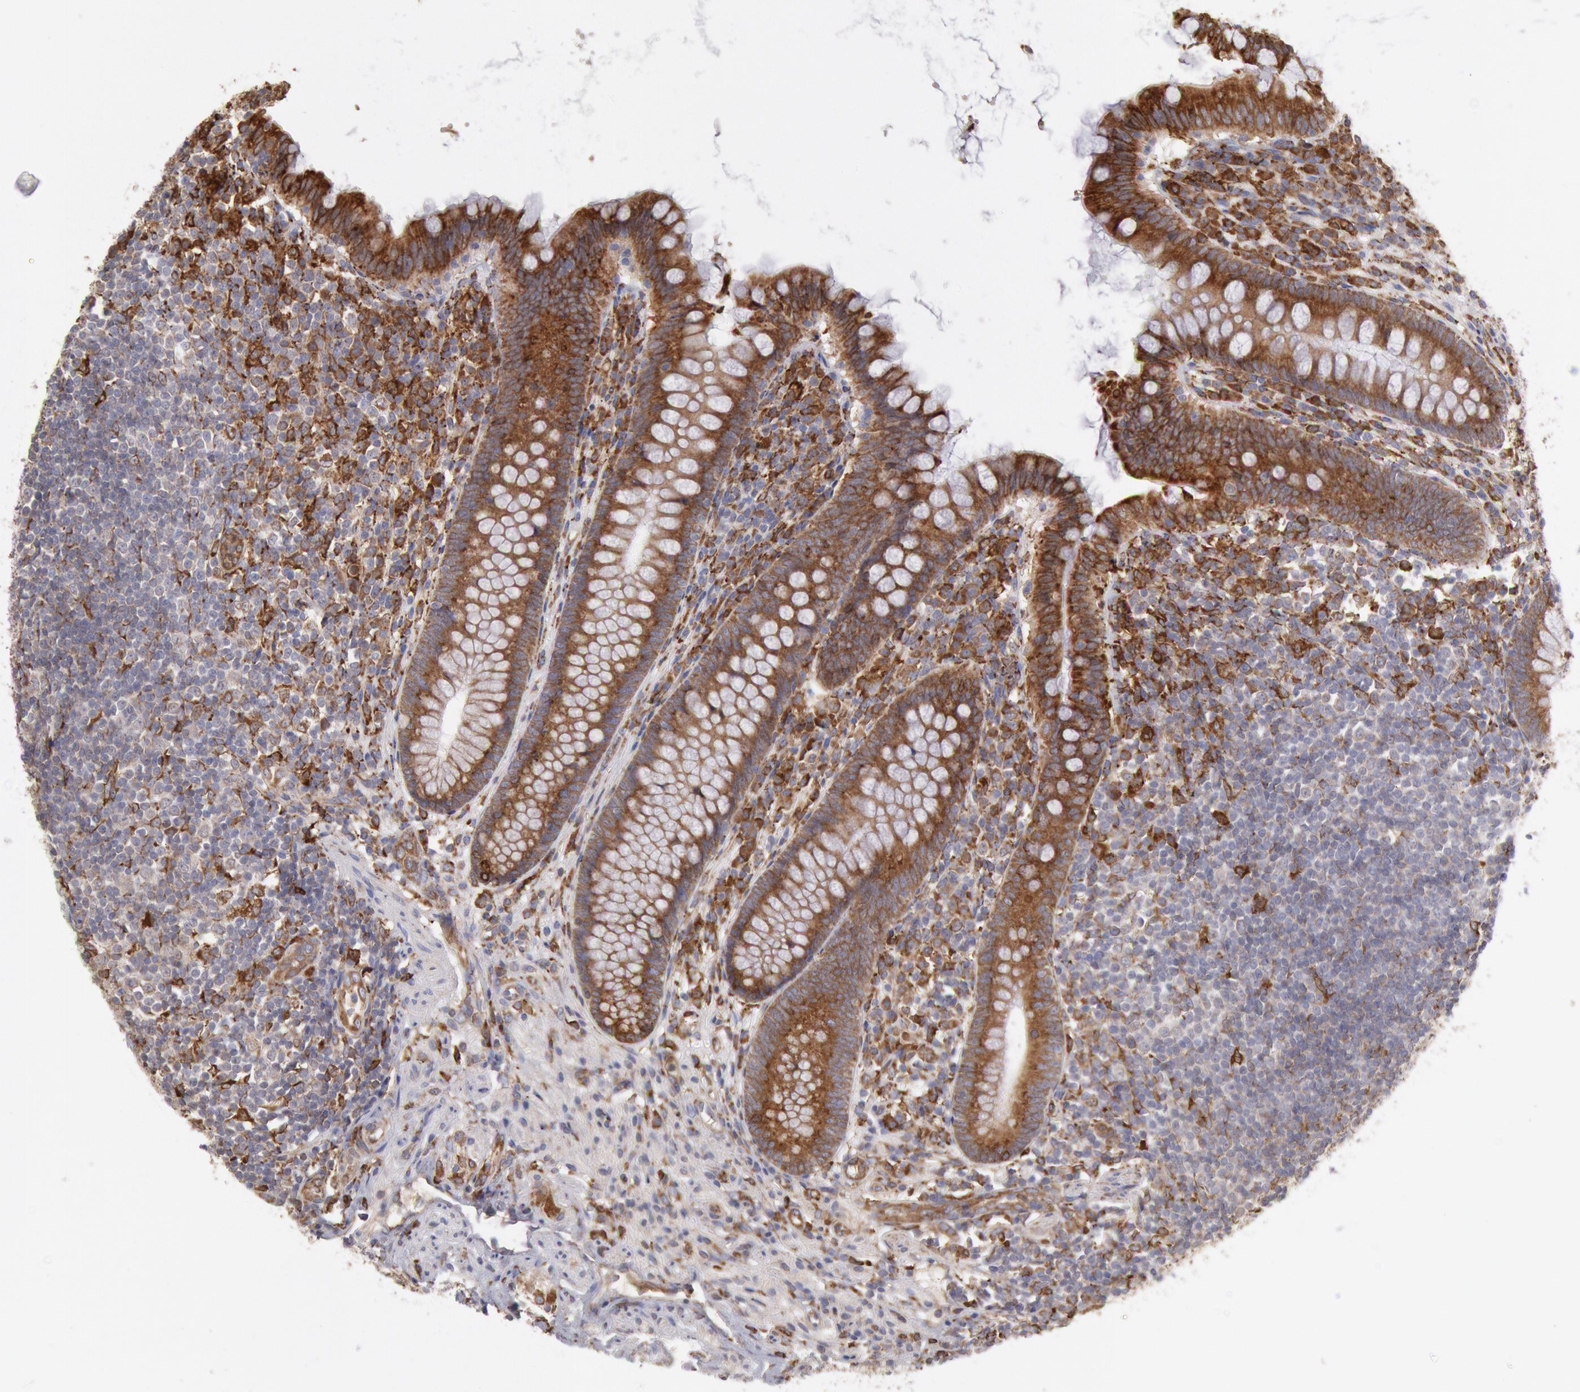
{"staining": {"intensity": "moderate", "quantity": ">75%", "location": "cytoplasmic/membranous"}, "tissue": "appendix", "cell_type": "Glandular cells", "image_type": "normal", "snomed": [{"axis": "morphology", "description": "Normal tissue, NOS"}, {"axis": "topography", "description": "Appendix"}], "caption": "This is a histology image of immunohistochemistry staining of normal appendix, which shows moderate positivity in the cytoplasmic/membranous of glandular cells.", "gene": "ERP44", "patient": {"sex": "female", "age": 66}}